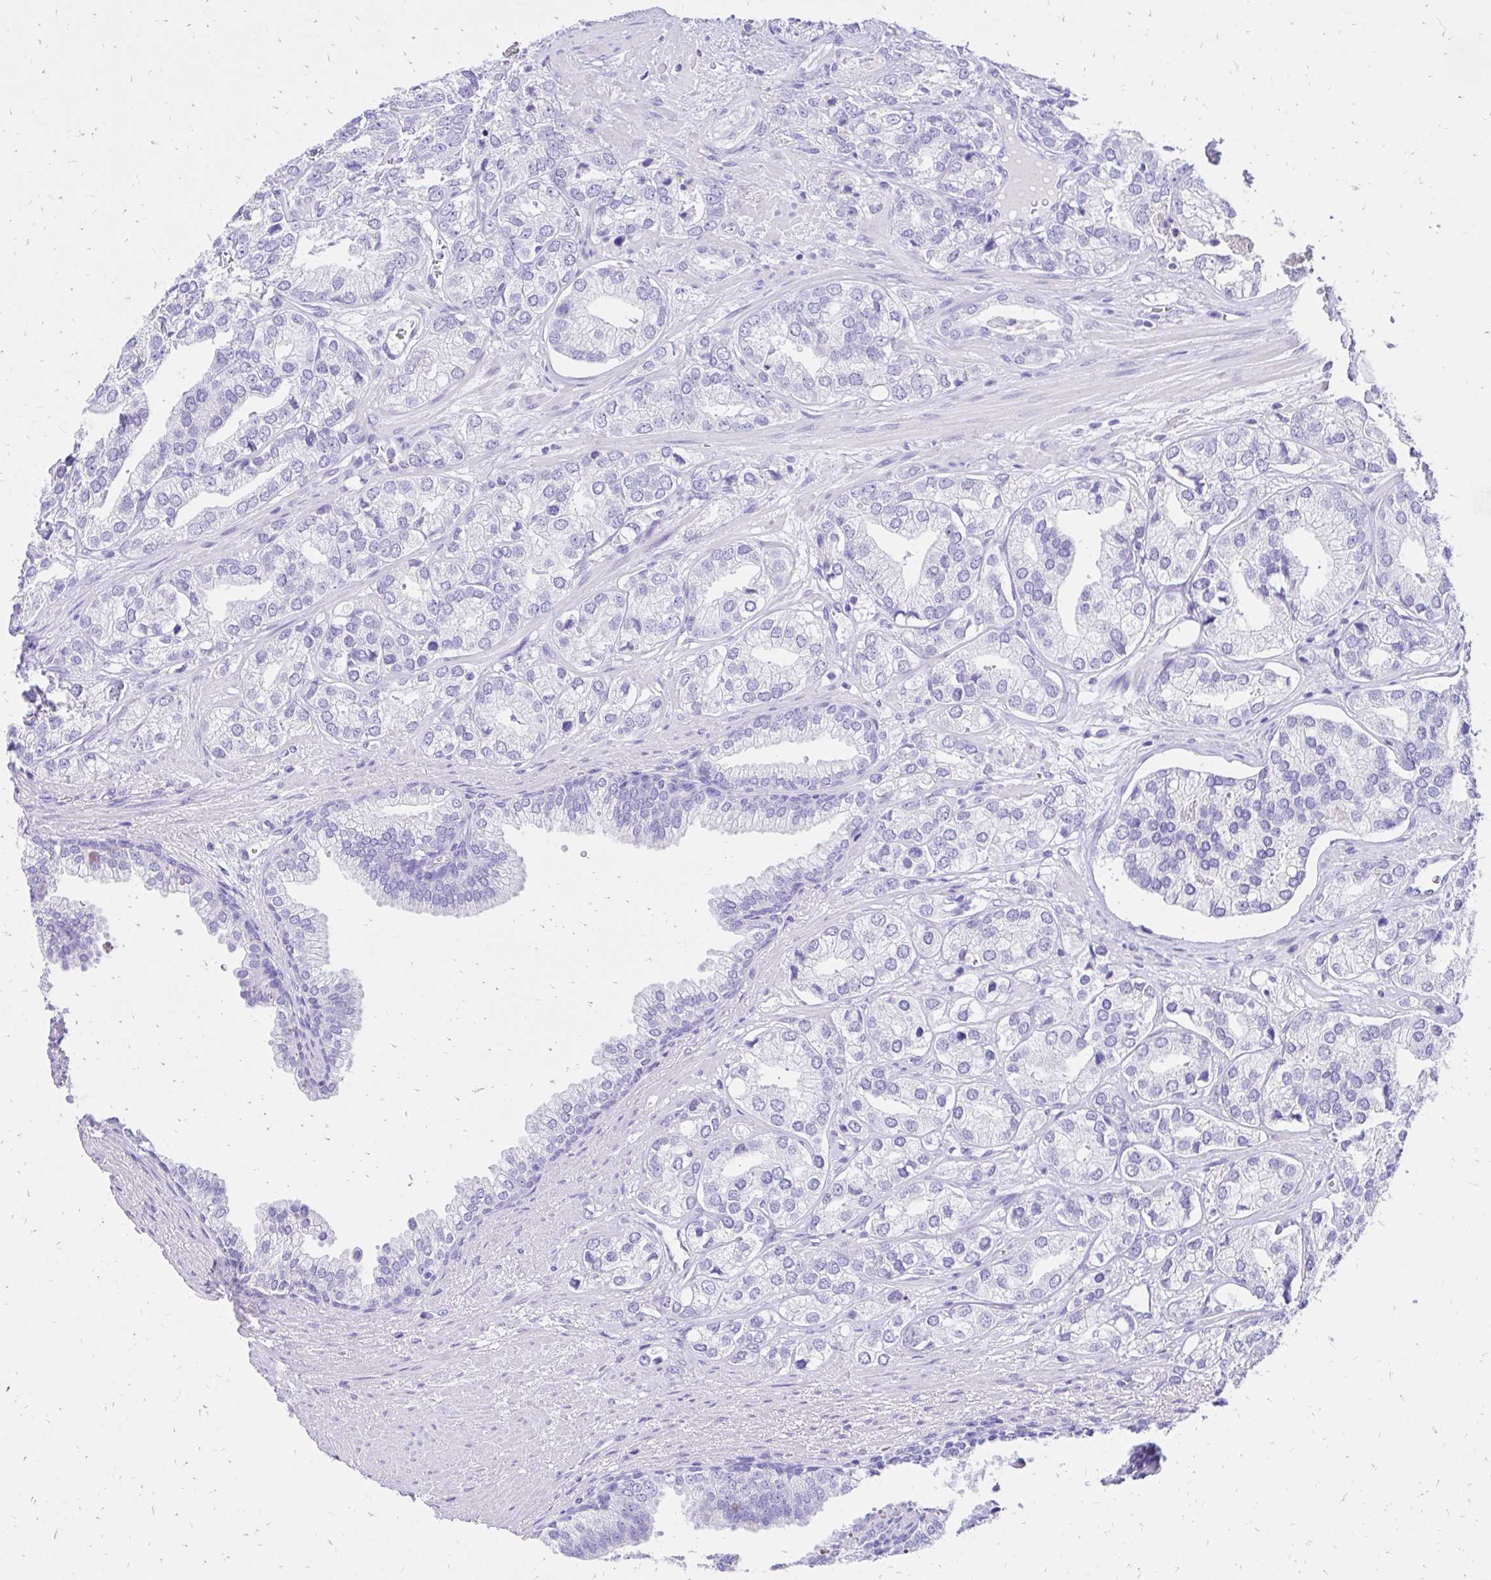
{"staining": {"intensity": "negative", "quantity": "none", "location": "none"}, "tissue": "prostate cancer", "cell_type": "Tumor cells", "image_type": "cancer", "snomed": [{"axis": "morphology", "description": "Adenocarcinoma, High grade"}, {"axis": "topography", "description": "Prostate"}], "caption": "IHC photomicrograph of neoplastic tissue: prostate high-grade adenocarcinoma stained with DAB shows no significant protein expression in tumor cells.", "gene": "S100G", "patient": {"sex": "male", "age": 58}}